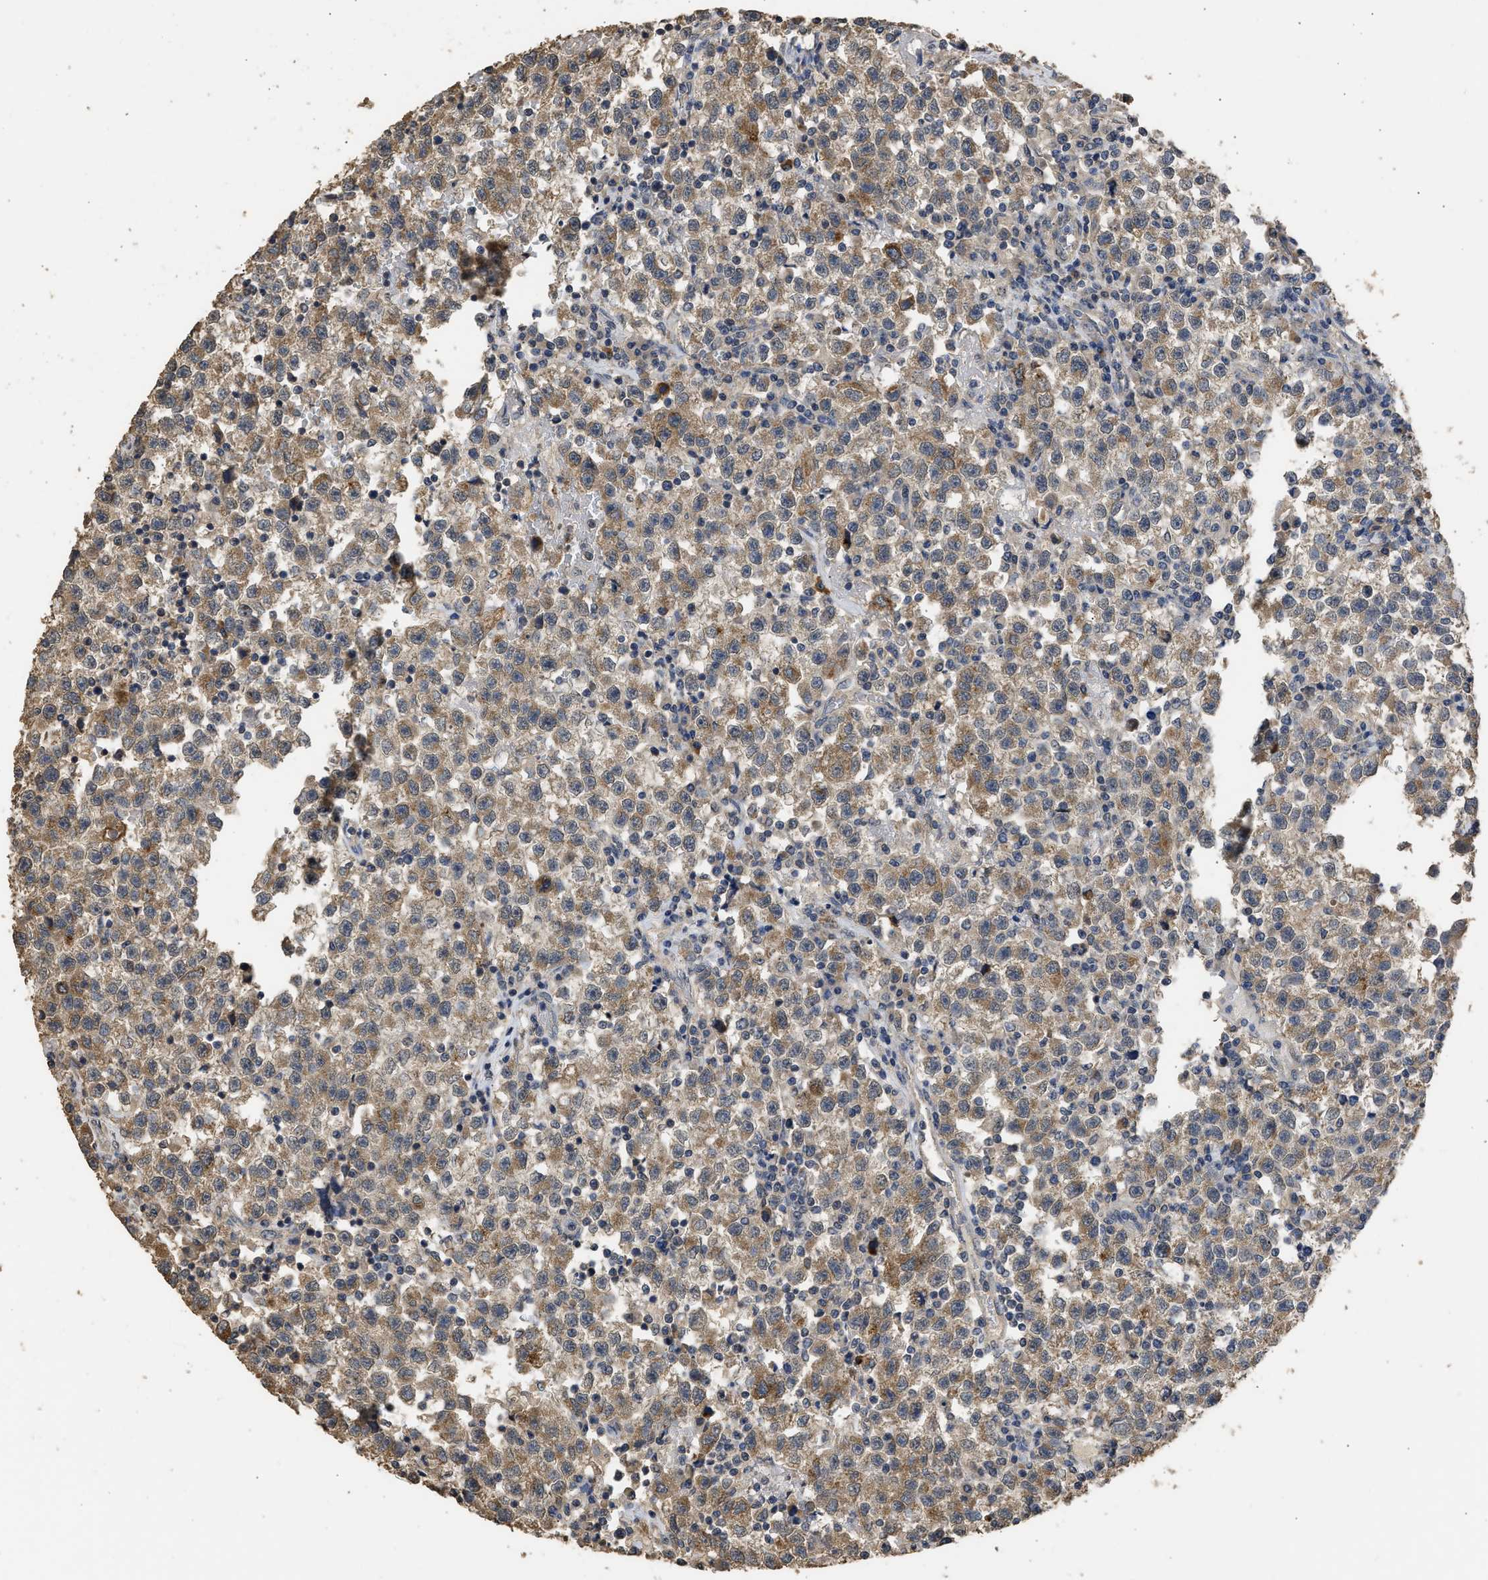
{"staining": {"intensity": "moderate", "quantity": ">75%", "location": "cytoplasmic/membranous"}, "tissue": "testis cancer", "cell_type": "Tumor cells", "image_type": "cancer", "snomed": [{"axis": "morphology", "description": "Seminoma, NOS"}, {"axis": "topography", "description": "Testis"}], "caption": "High-magnification brightfield microscopy of testis seminoma stained with DAB (3,3'-diaminobenzidine) (brown) and counterstained with hematoxylin (blue). tumor cells exhibit moderate cytoplasmic/membranous expression is present in approximately>75% of cells. The staining is performed using DAB (3,3'-diaminobenzidine) brown chromogen to label protein expression. The nuclei are counter-stained blue using hematoxylin.", "gene": "SPINT2", "patient": {"sex": "male", "age": 22}}